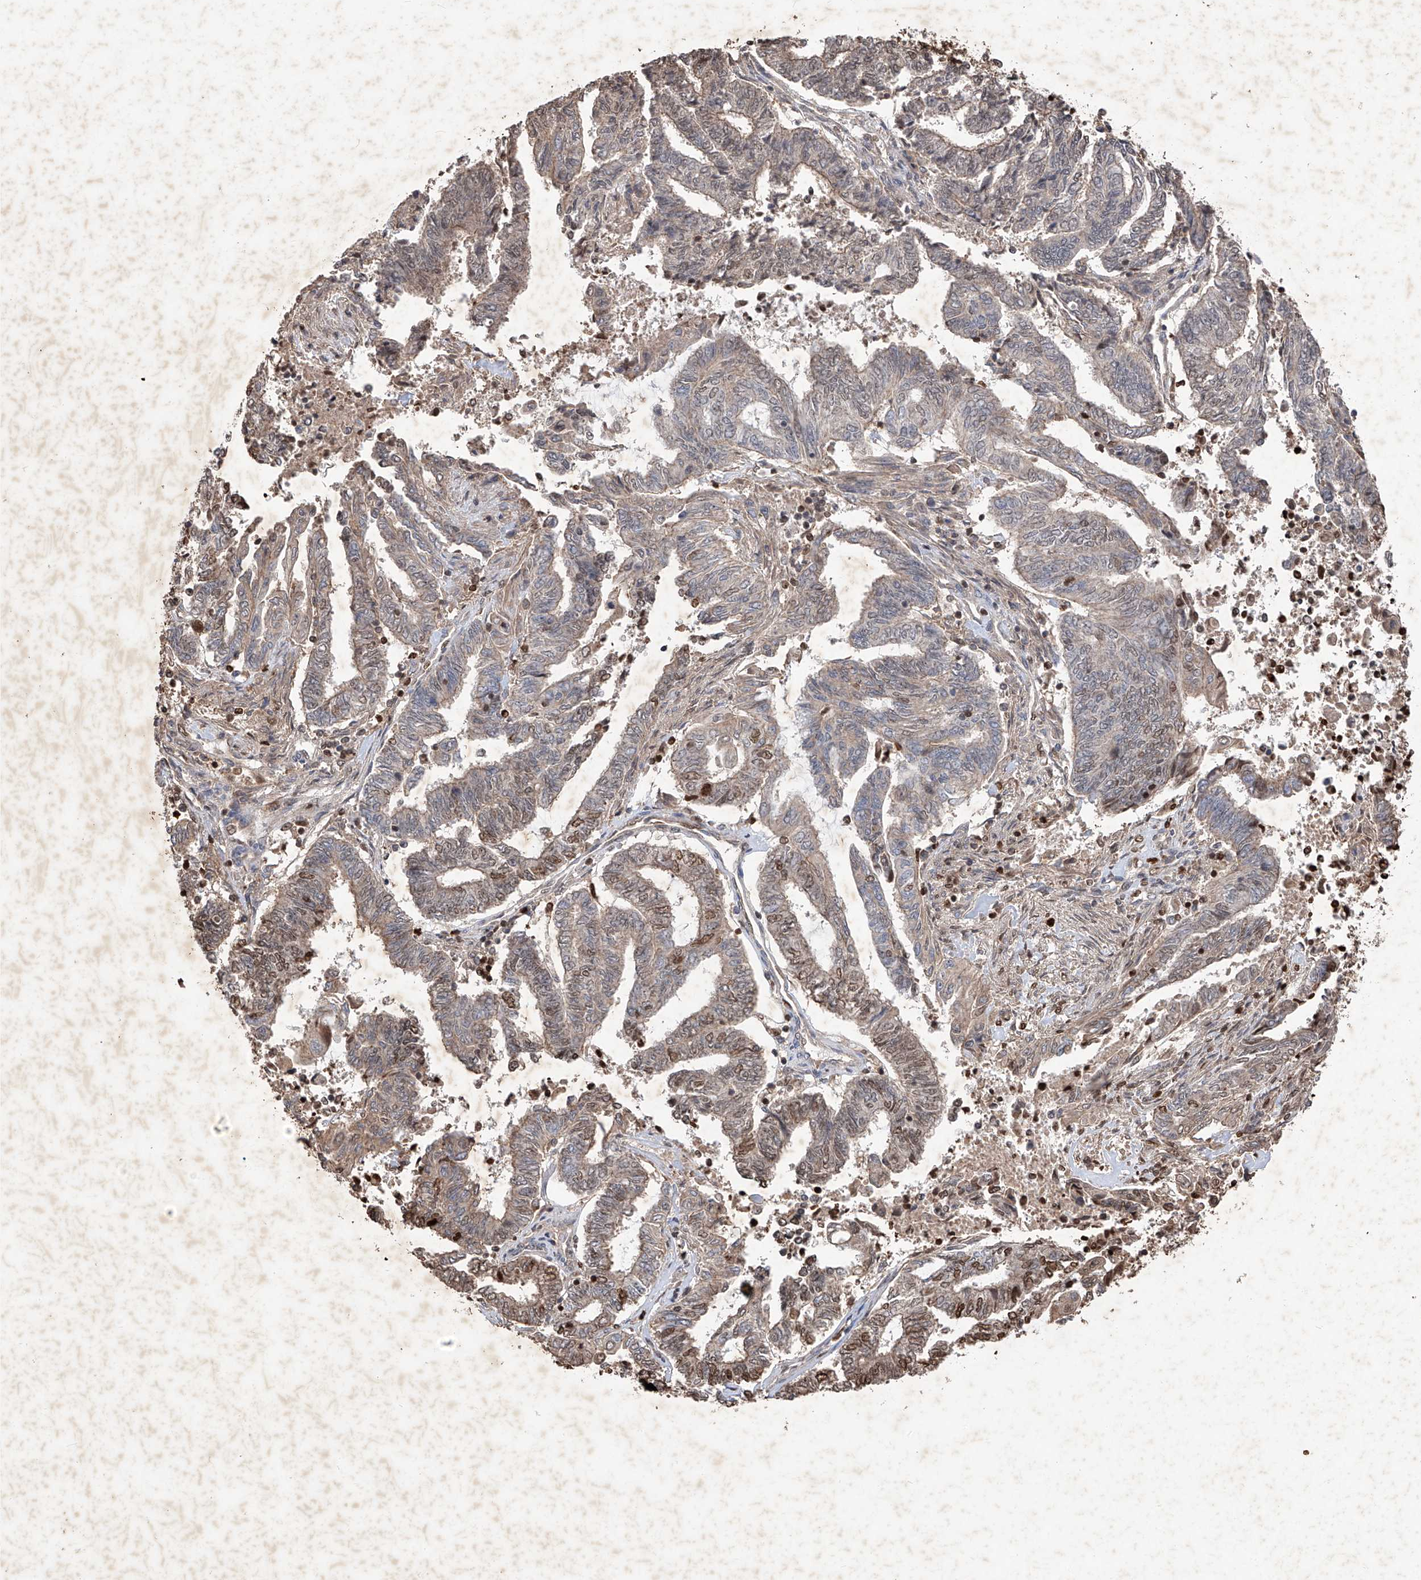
{"staining": {"intensity": "moderate", "quantity": "25%-75%", "location": "nuclear"}, "tissue": "endometrial cancer", "cell_type": "Tumor cells", "image_type": "cancer", "snomed": [{"axis": "morphology", "description": "Adenocarcinoma, NOS"}, {"axis": "topography", "description": "Uterus"}, {"axis": "topography", "description": "Endometrium"}], "caption": "This micrograph reveals immunohistochemistry staining of human adenocarcinoma (endometrial), with medium moderate nuclear expression in about 25%-75% of tumor cells.", "gene": "EDN1", "patient": {"sex": "female", "age": 70}}